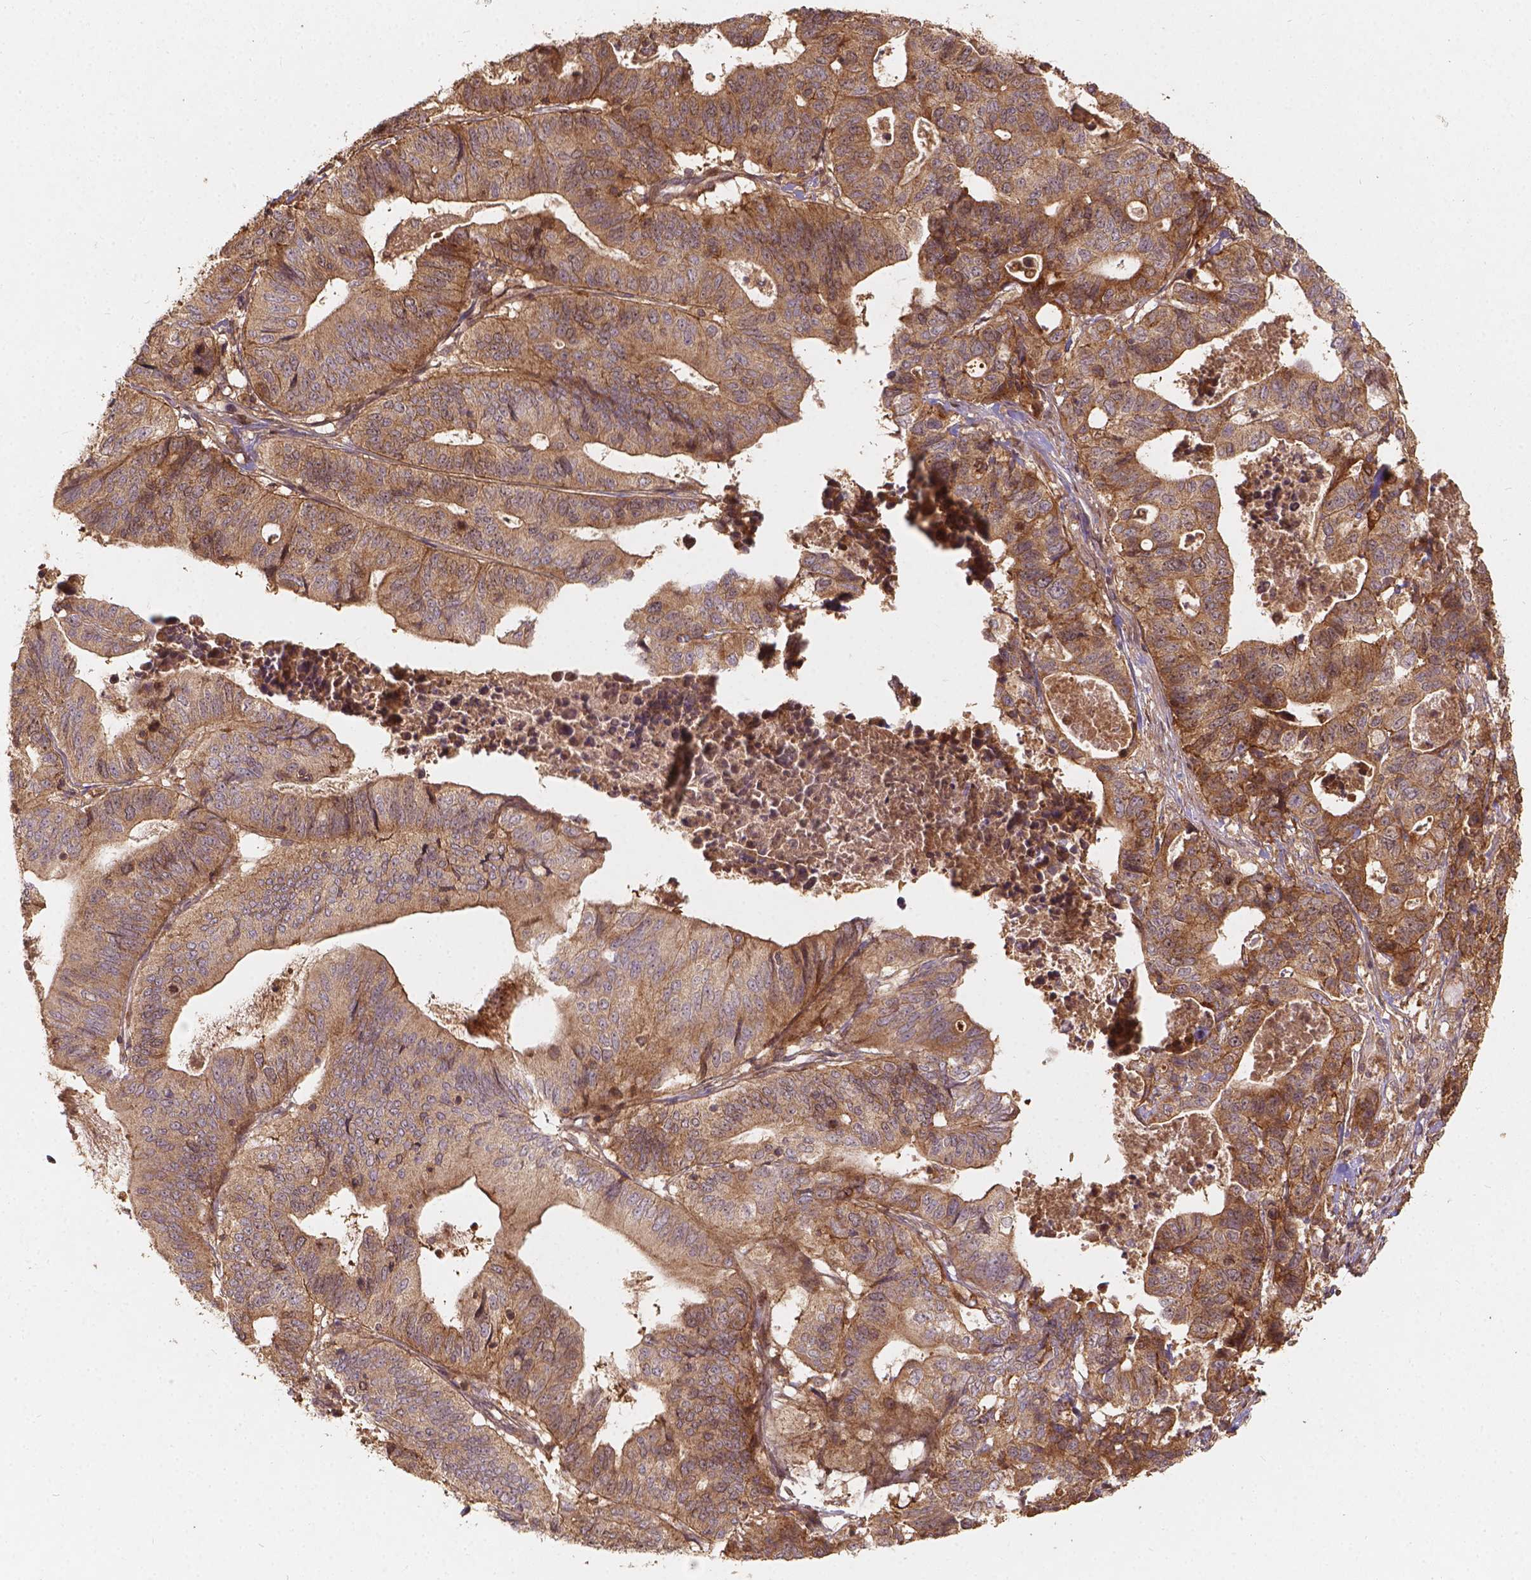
{"staining": {"intensity": "moderate", "quantity": ">75%", "location": "cytoplasmic/membranous"}, "tissue": "stomach cancer", "cell_type": "Tumor cells", "image_type": "cancer", "snomed": [{"axis": "morphology", "description": "Adenocarcinoma, NOS"}, {"axis": "topography", "description": "Stomach, upper"}], "caption": "Adenocarcinoma (stomach) stained with DAB immunohistochemistry (IHC) displays medium levels of moderate cytoplasmic/membranous expression in approximately >75% of tumor cells.", "gene": "XPR1", "patient": {"sex": "female", "age": 67}}